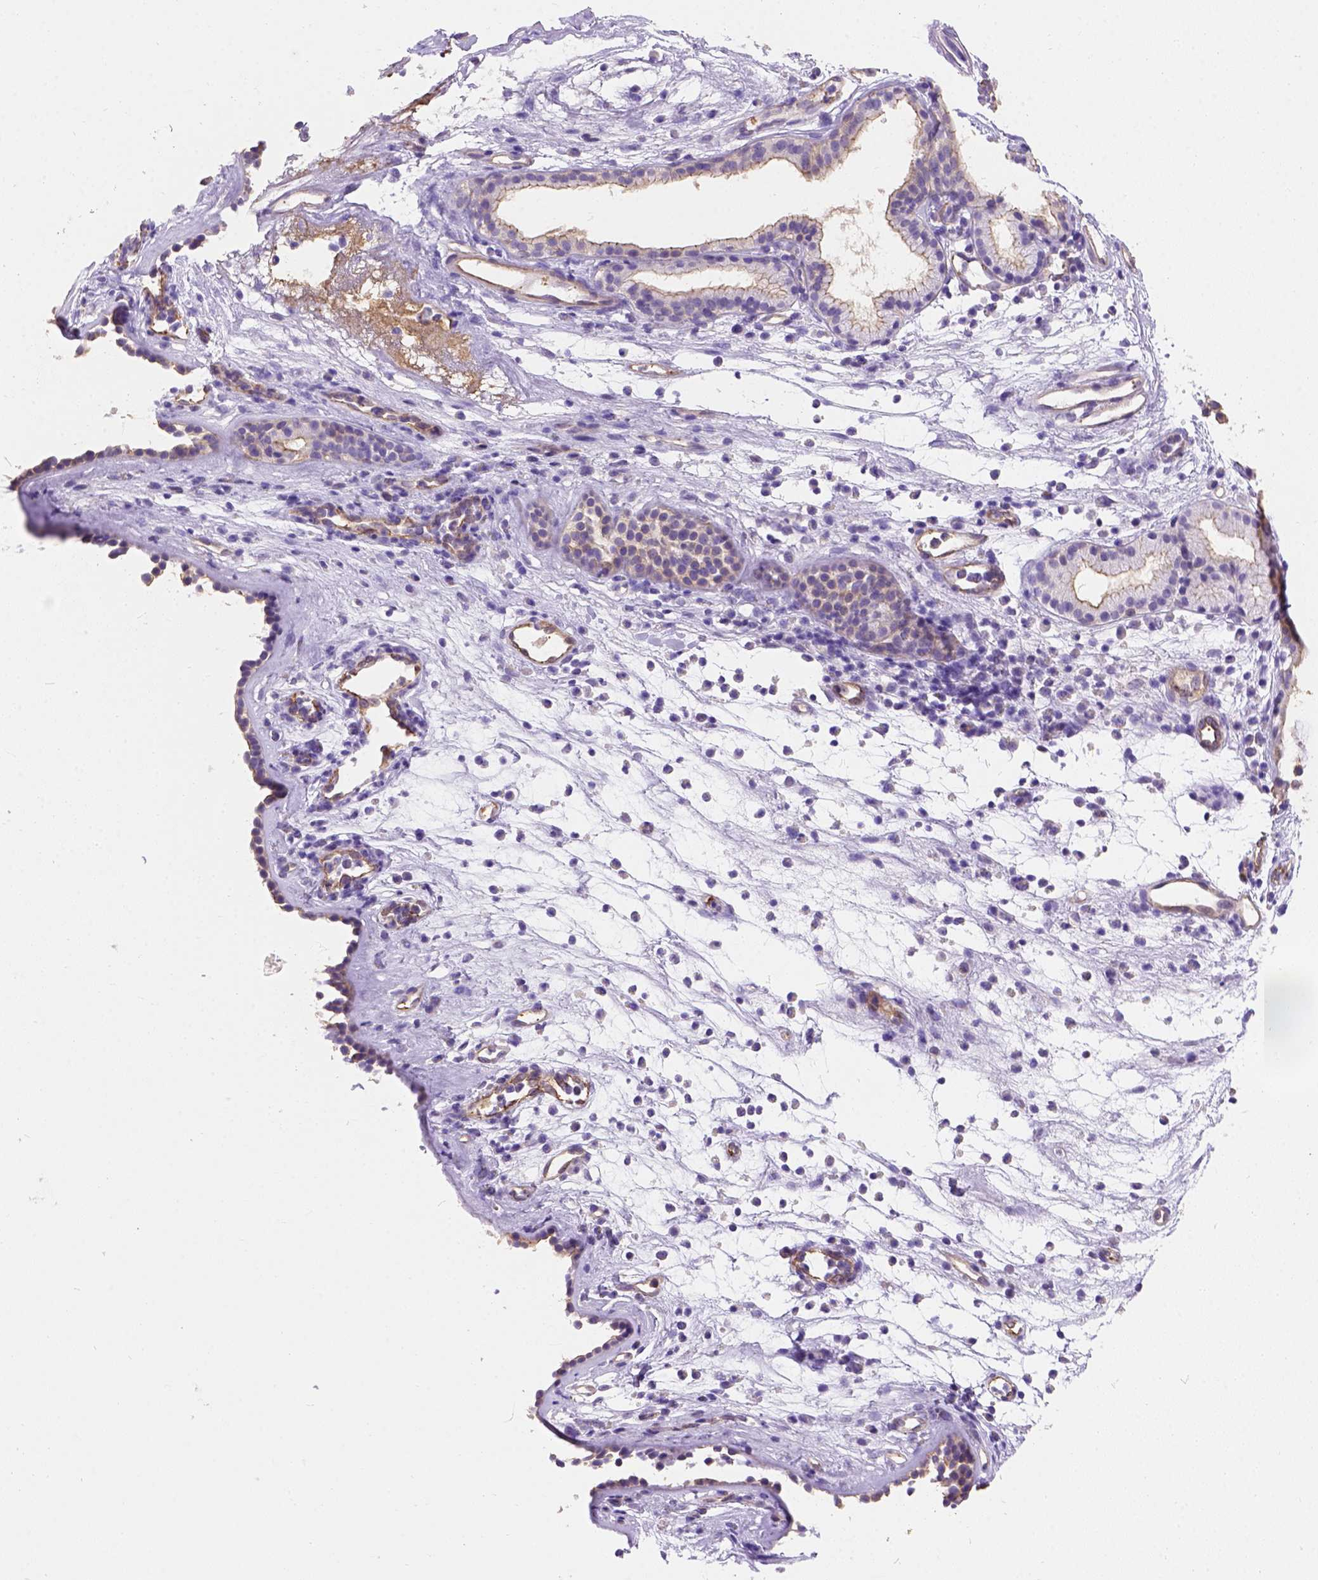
{"staining": {"intensity": "moderate", "quantity": ">75%", "location": "cytoplasmic/membranous"}, "tissue": "nasopharynx", "cell_type": "Respiratory epithelial cells", "image_type": "normal", "snomed": [{"axis": "morphology", "description": "Normal tissue, NOS"}, {"axis": "topography", "description": "Nasopharynx"}], "caption": "Immunohistochemistry histopathology image of normal nasopharynx: human nasopharynx stained using immunohistochemistry (IHC) displays medium levels of moderate protein expression localized specifically in the cytoplasmic/membranous of respiratory epithelial cells, appearing as a cytoplasmic/membranous brown color.", "gene": "PHF7", "patient": {"sex": "male", "age": 77}}